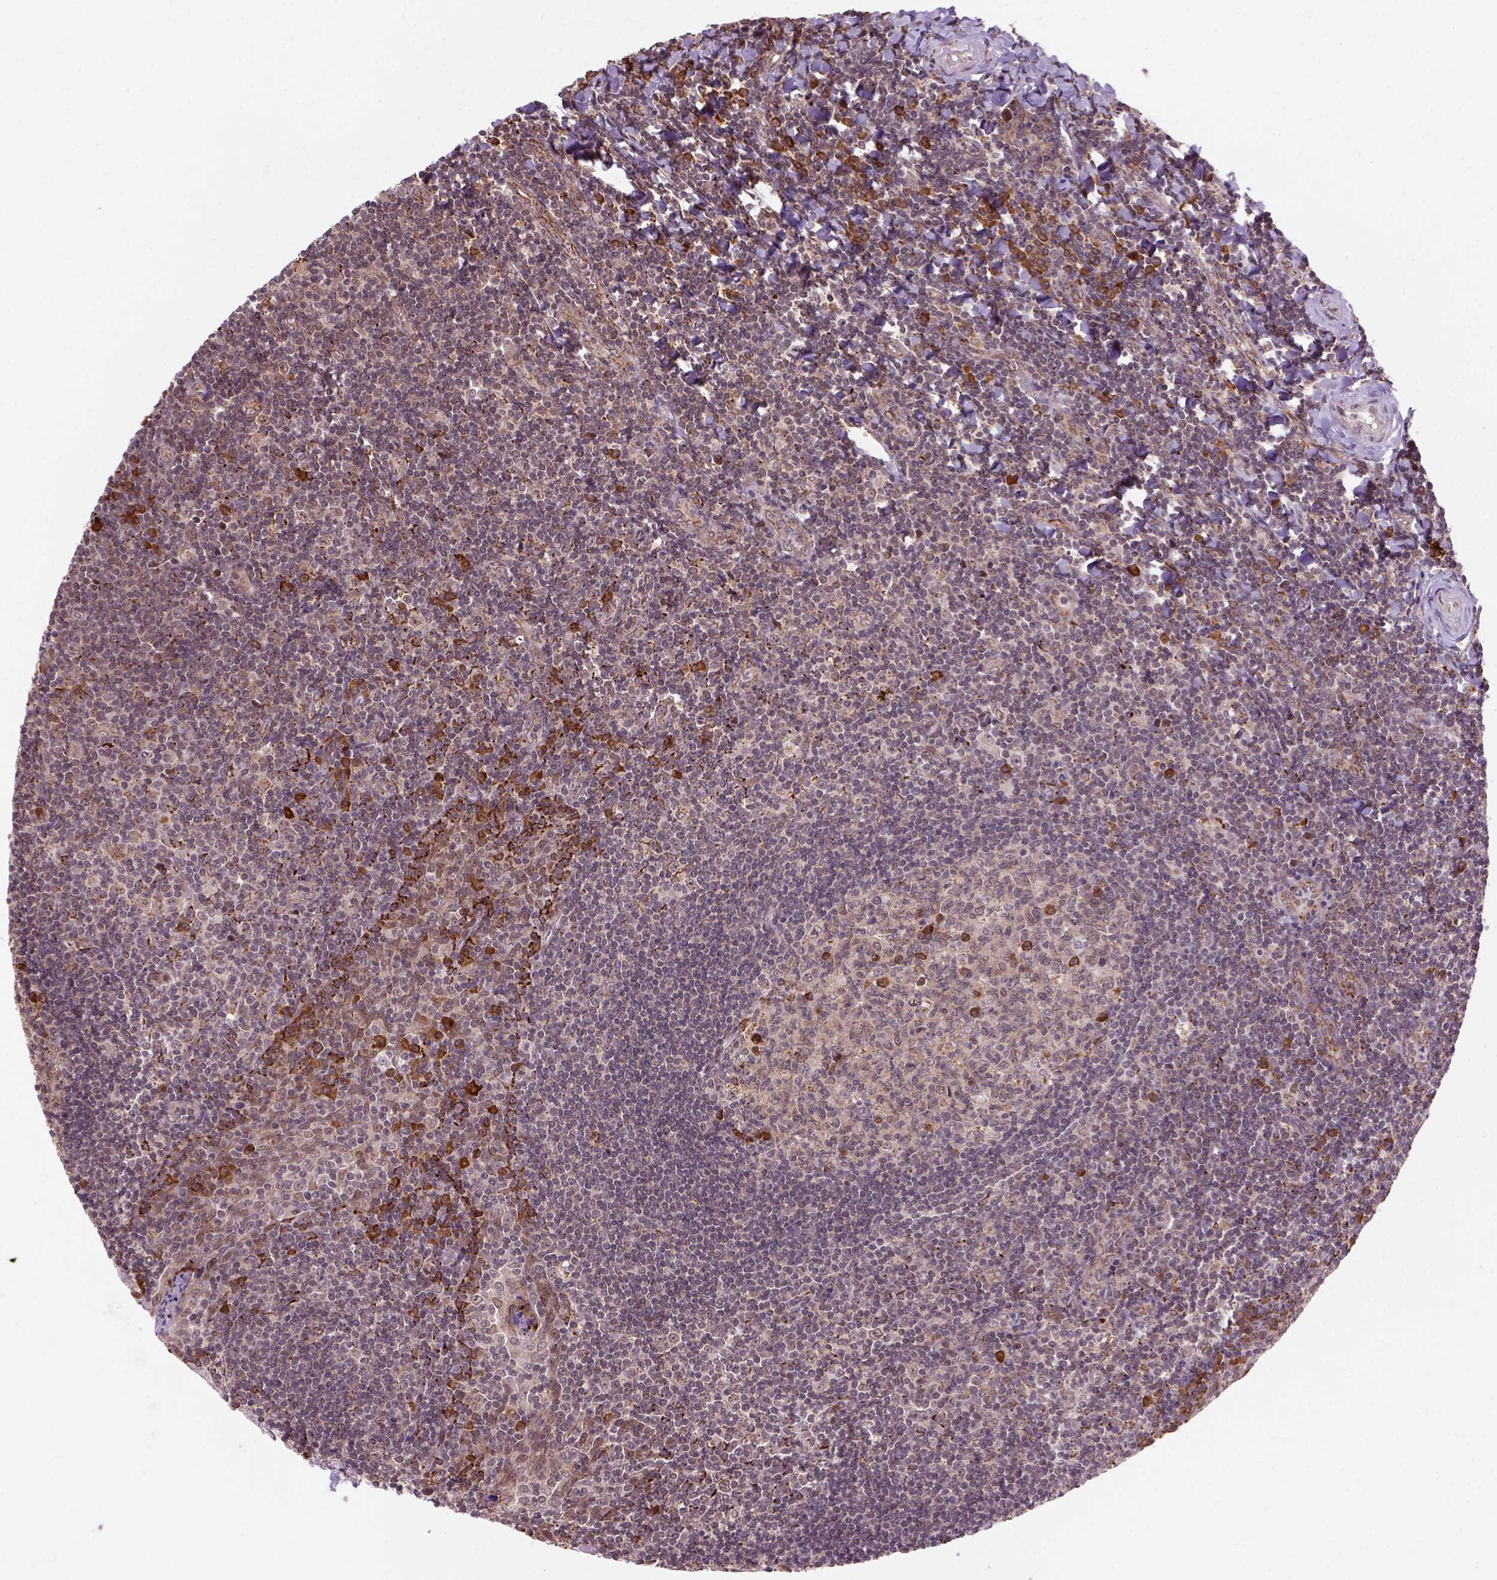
{"staining": {"intensity": "strong", "quantity": "<25%", "location": "cytoplasmic/membranous"}, "tissue": "tonsil", "cell_type": "Germinal center cells", "image_type": "normal", "snomed": [{"axis": "morphology", "description": "Normal tissue, NOS"}, {"axis": "morphology", "description": "Inflammation, NOS"}, {"axis": "topography", "description": "Tonsil"}], "caption": "Normal tonsil was stained to show a protein in brown. There is medium levels of strong cytoplasmic/membranous staining in approximately <25% of germinal center cells.", "gene": "FZD7", "patient": {"sex": "female", "age": 31}}